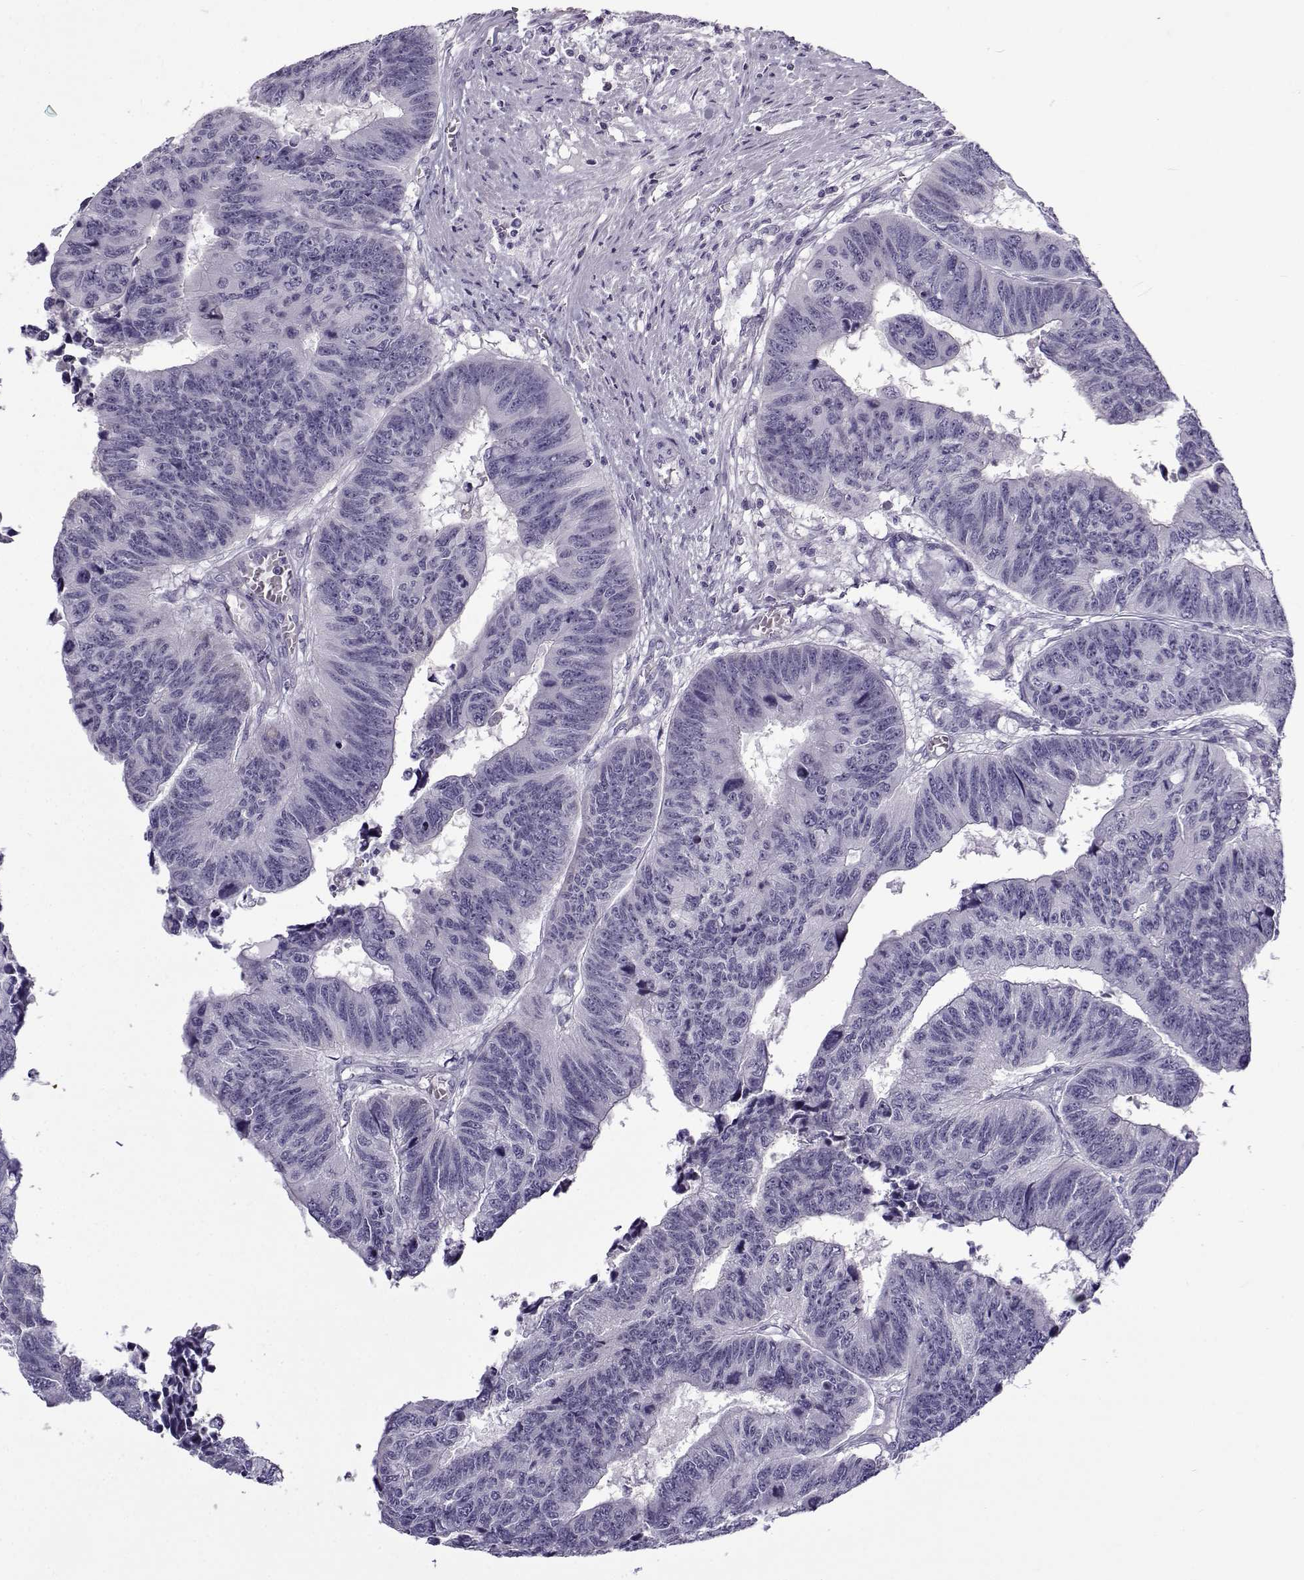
{"staining": {"intensity": "negative", "quantity": "none", "location": "none"}, "tissue": "colorectal cancer", "cell_type": "Tumor cells", "image_type": "cancer", "snomed": [{"axis": "morphology", "description": "Adenocarcinoma, NOS"}, {"axis": "topography", "description": "Rectum"}], "caption": "Micrograph shows no protein positivity in tumor cells of colorectal cancer tissue.", "gene": "GTSF1L", "patient": {"sex": "female", "age": 85}}